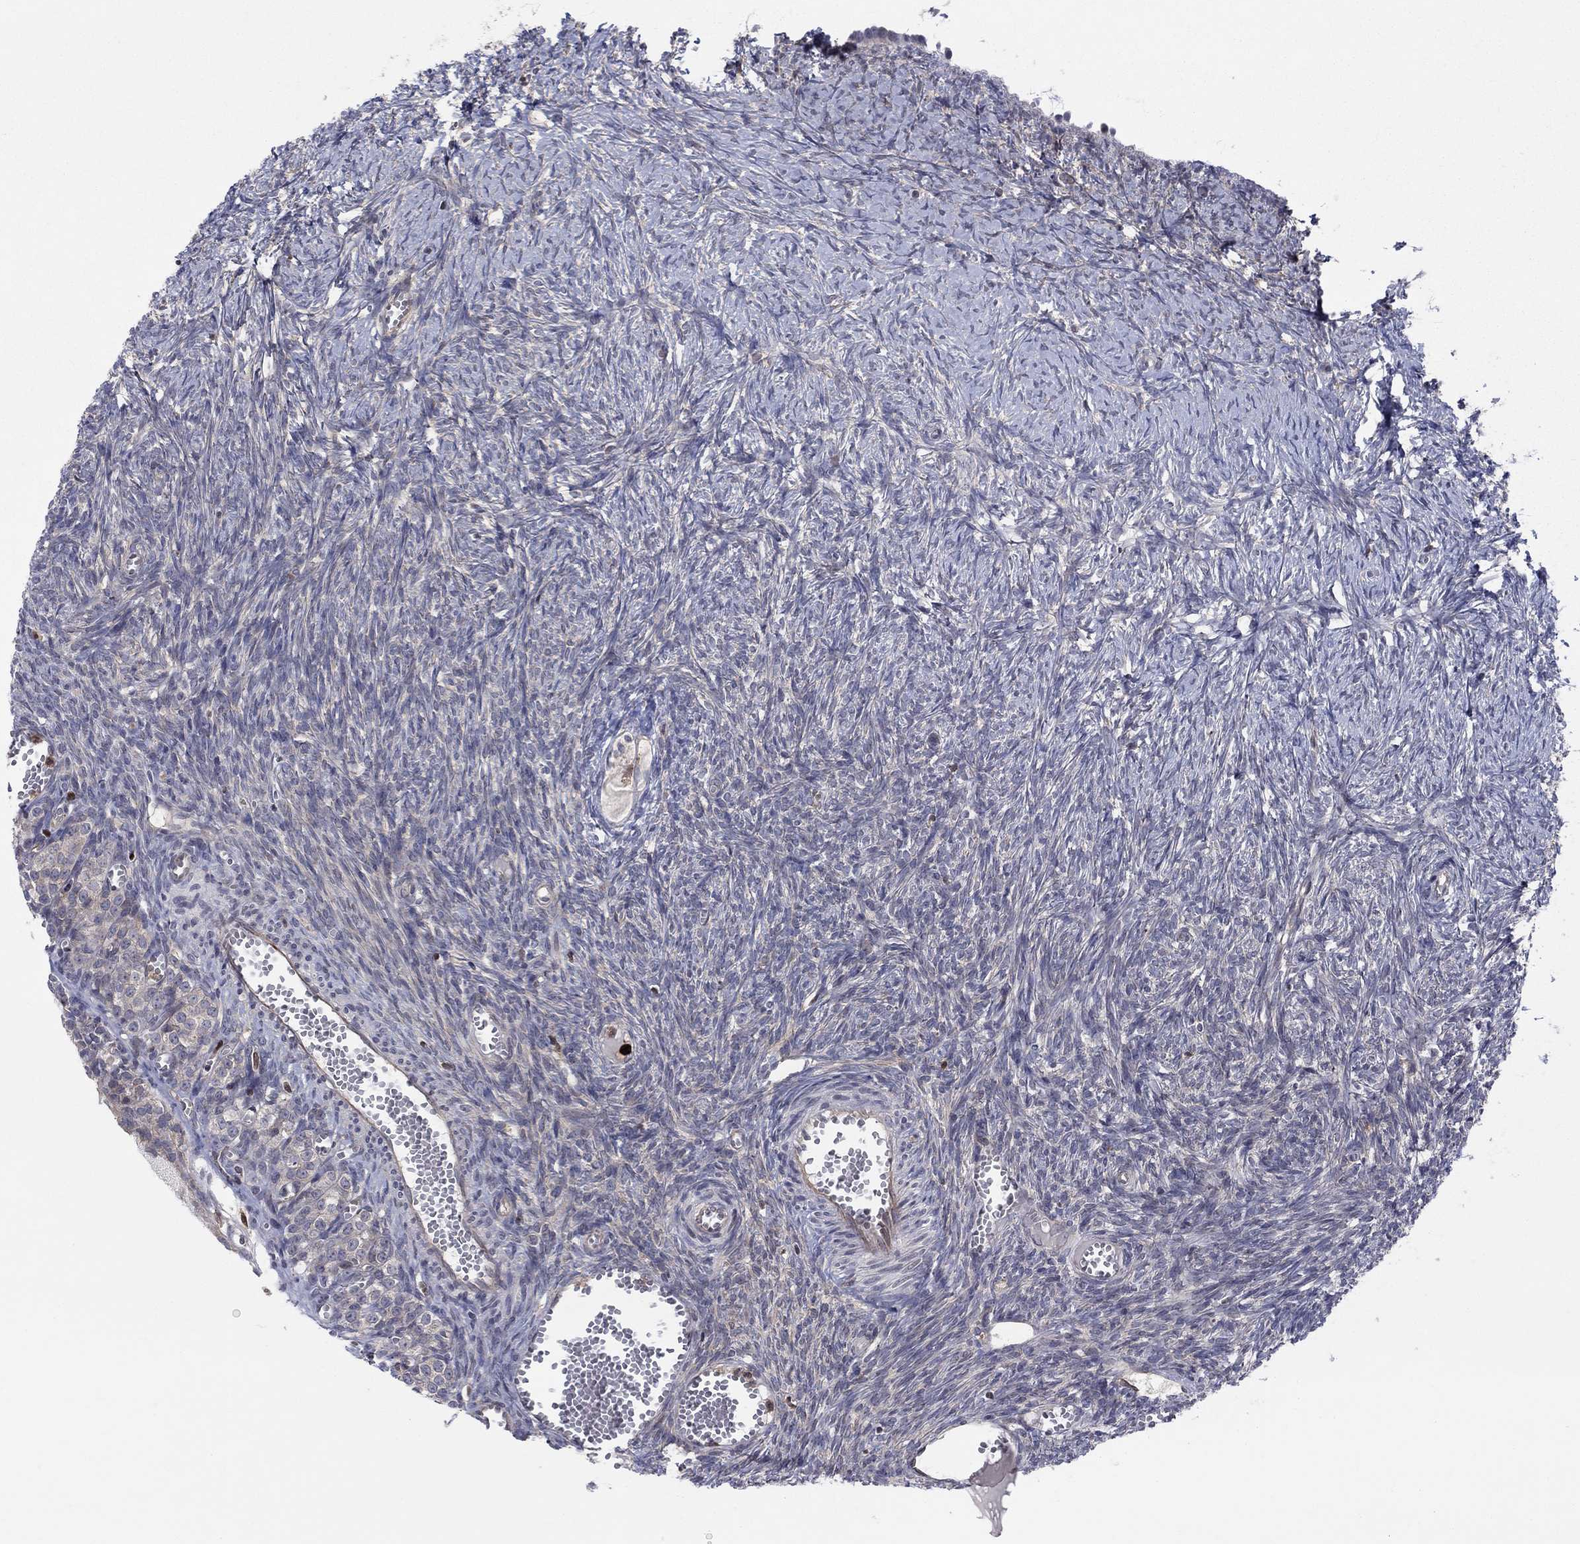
{"staining": {"intensity": "negative", "quantity": "none", "location": "none"}, "tissue": "ovary", "cell_type": "Follicle cells", "image_type": "normal", "snomed": [{"axis": "morphology", "description": "Normal tissue, NOS"}, {"axis": "topography", "description": "Ovary"}], "caption": "Immunohistochemistry image of unremarkable human ovary stained for a protein (brown), which displays no staining in follicle cells.", "gene": "ZNHIT3", "patient": {"sex": "female", "age": 43}}